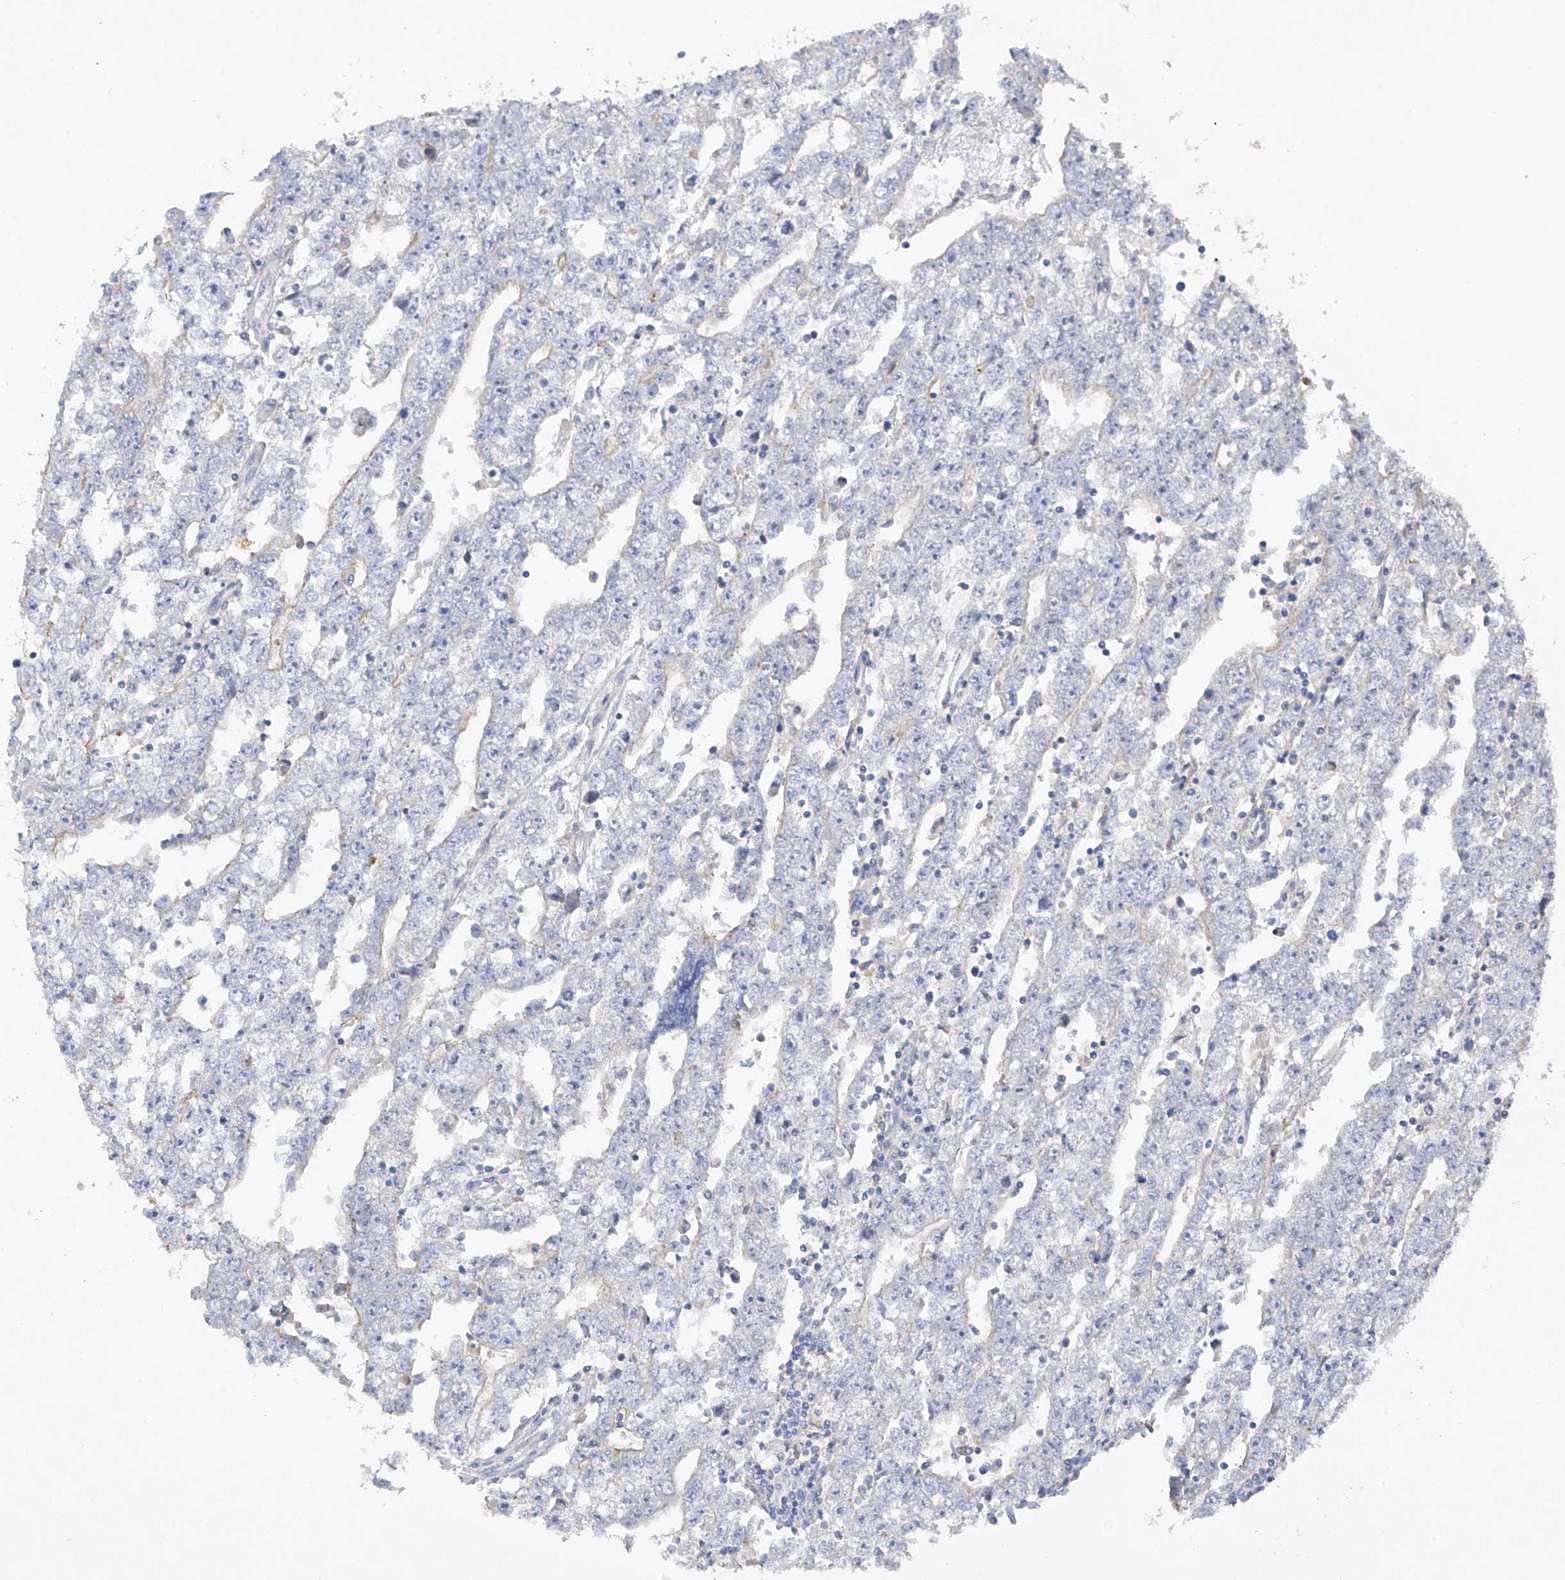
{"staining": {"intensity": "negative", "quantity": "none", "location": "none"}, "tissue": "testis cancer", "cell_type": "Tumor cells", "image_type": "cancer", "snomed": [{"axis": "morphology", "description": "Carcinoma, Embryonal, NOS"}, {"axis": "topography", "description": "Testis"}], "caption": "Testis cancer was stained to show a protein in brown. There is no significant positivity in tumor cells. Brightfield microscopy of immunohistochemistry (IHC) stained with DAB (3,3'-diaminobenzidine) (brown) and hematoxylin (blue), captured at high magnification.", "gene": "PRSS12", "patient": {"sex": "male", "age": 25}}